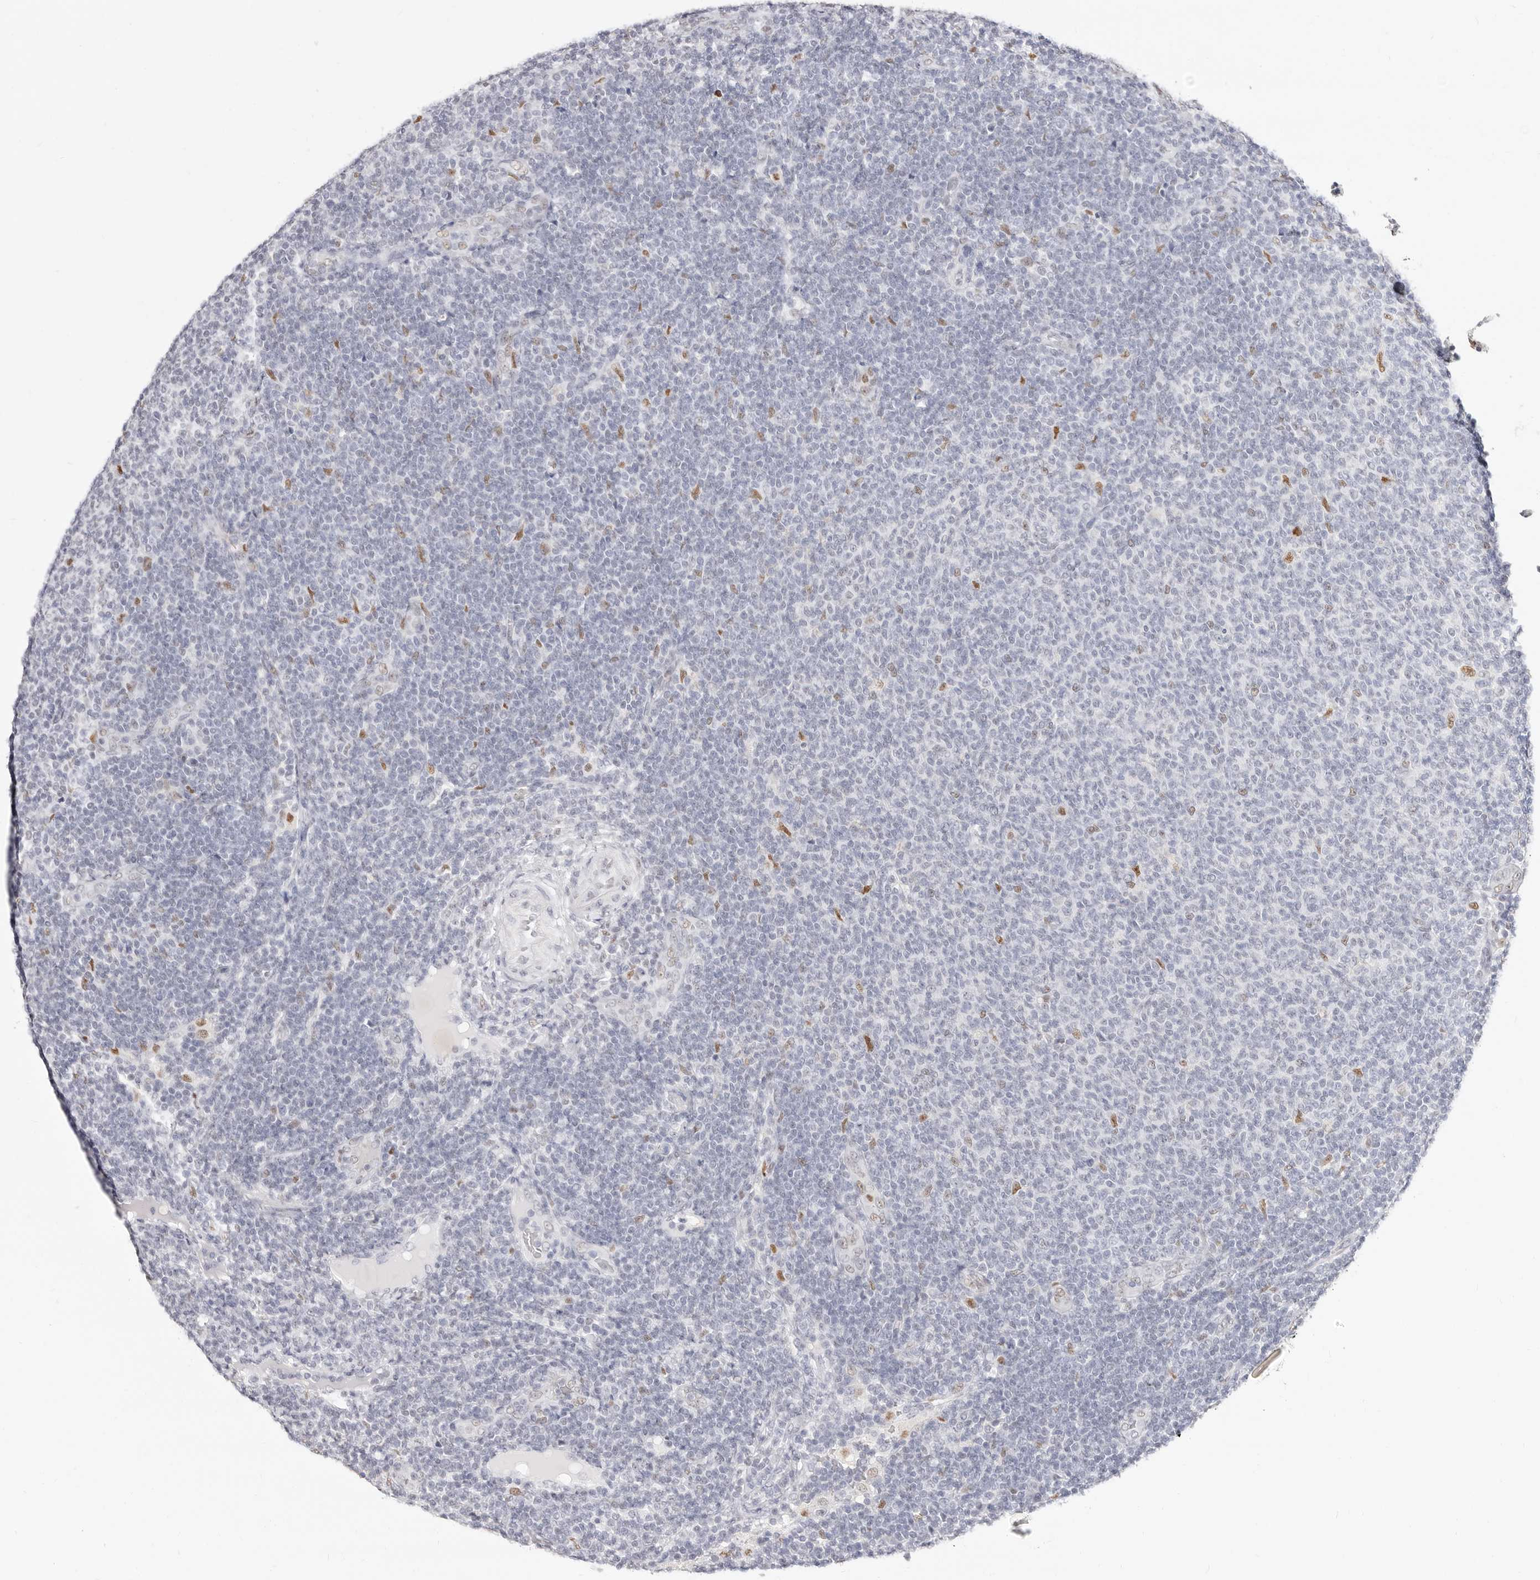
{"staining": {"intensity": "negative", "quantity": "none", "location": "none"}, "tissue": "lymphoma", "cell_type": "Tumor cells", "image_type": "cancer", "snomed": [{"axis": "morphology", "description": "Malignant lymphoma, non-Hodgkin's type, Low grade"}, {"axis": "topography", "description": "Lymph node"}], "caption": "IHC image of human malignant lymphoma, non-Hodgkin's type (low-grade) stained for a protein (brown), which exhibits no positivity in tumor cells. (Stains: DAB (3,3'-diaminobenzidine) immunohistochemistry (IHC) with hematoxylin counter stain, Microscopy: brightfield microscopy at high magnification).", "gene": "TKT", "patient": {"sex": "male", "age": 66}}